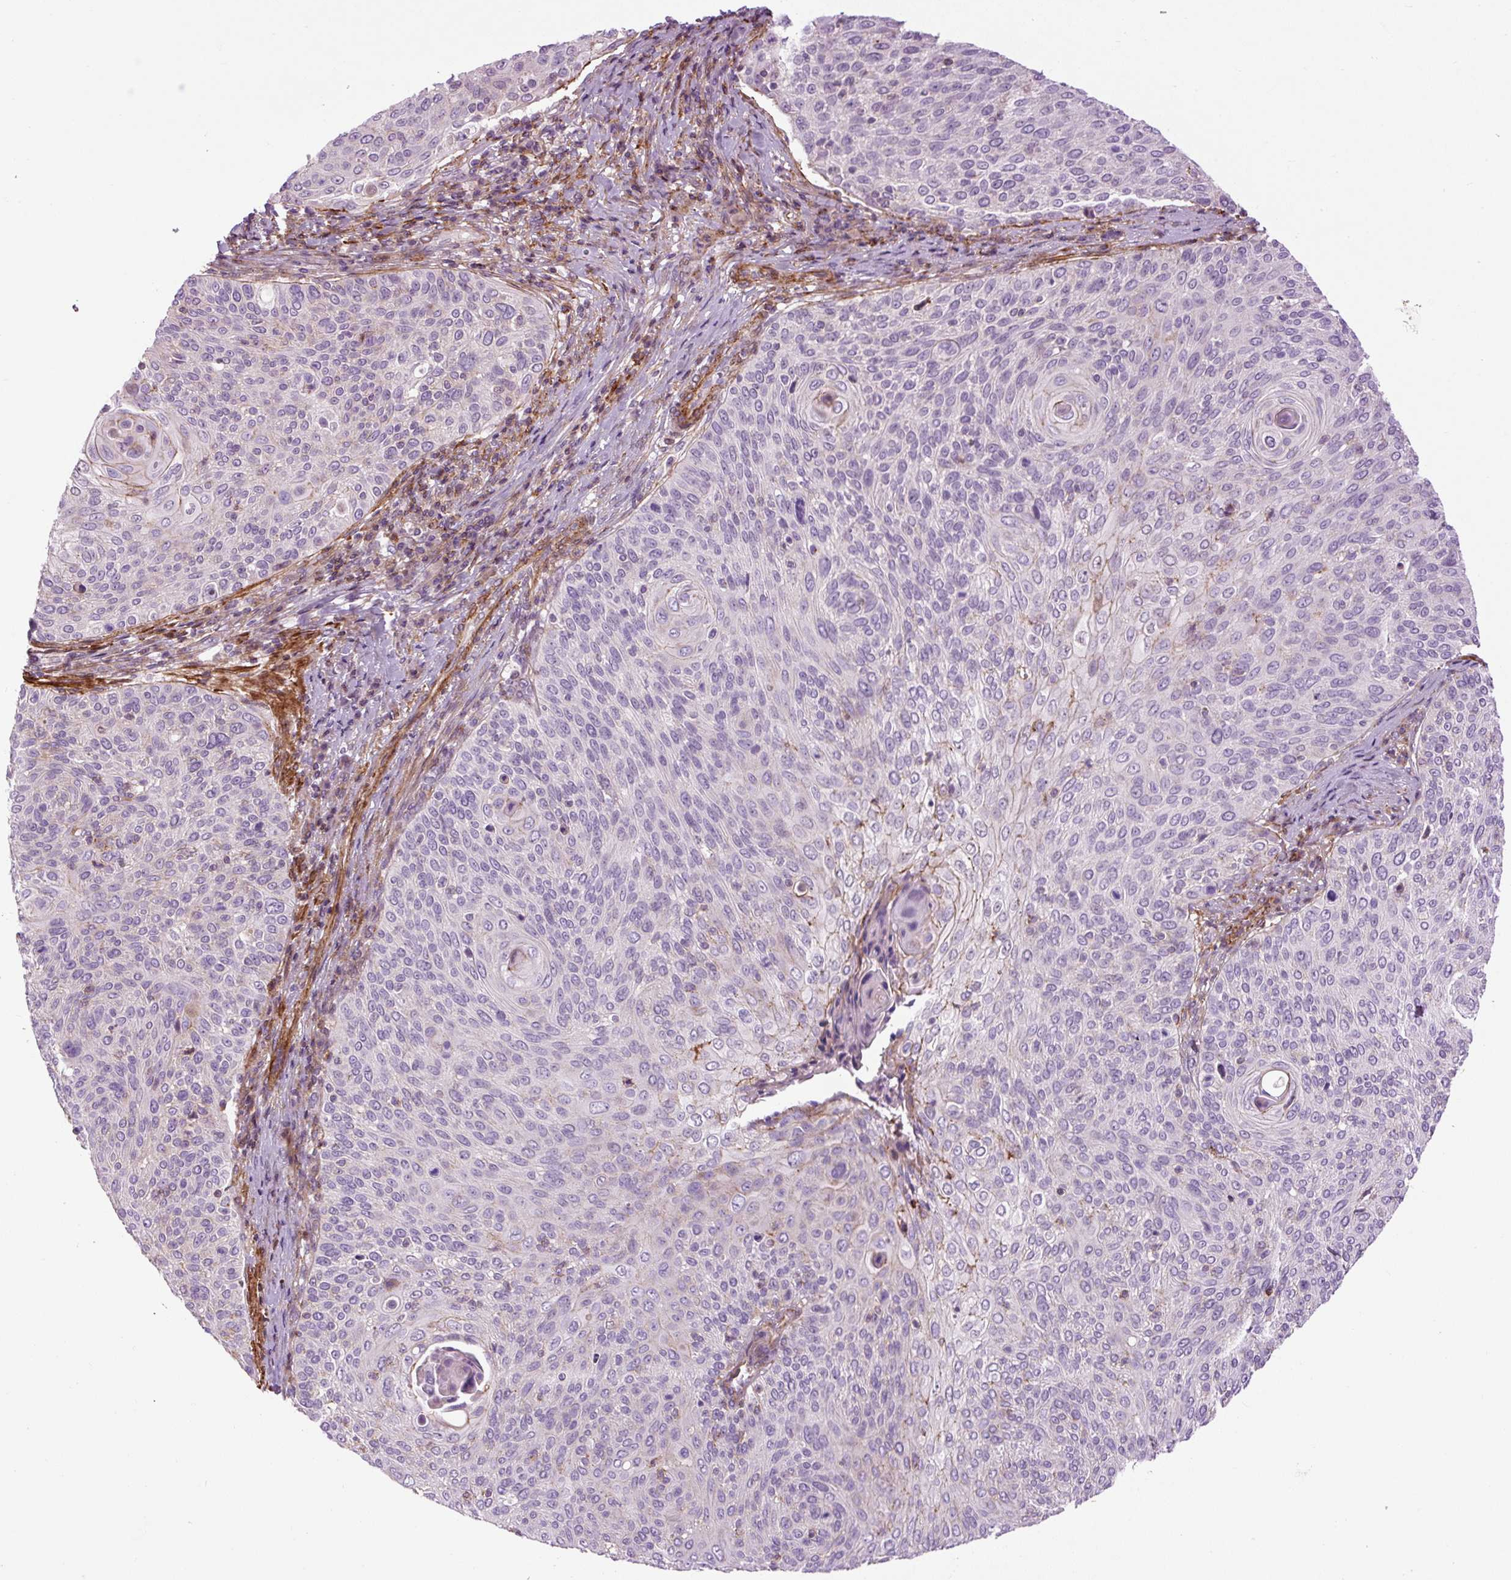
{"staining": {"intensity": "negative", "quantity": "none", "location": "none"}, "tissue": "cervical cancer", "cell_type": "Tumor cells", "image_type": "cancer", "snomed": [{"axis": "morphology", "description": "Squamous cell carcinoma, NOS"}, {"axis": "topography", "description": "Cervix"}], "caption": "Squamous cell carcinoma (cervical) stained for a protein using immunohistochemistry (IHC) exhibits no expression tumor cells.", "gene": "ZNF197", "patient": {"sex": "female", "age": 31}}